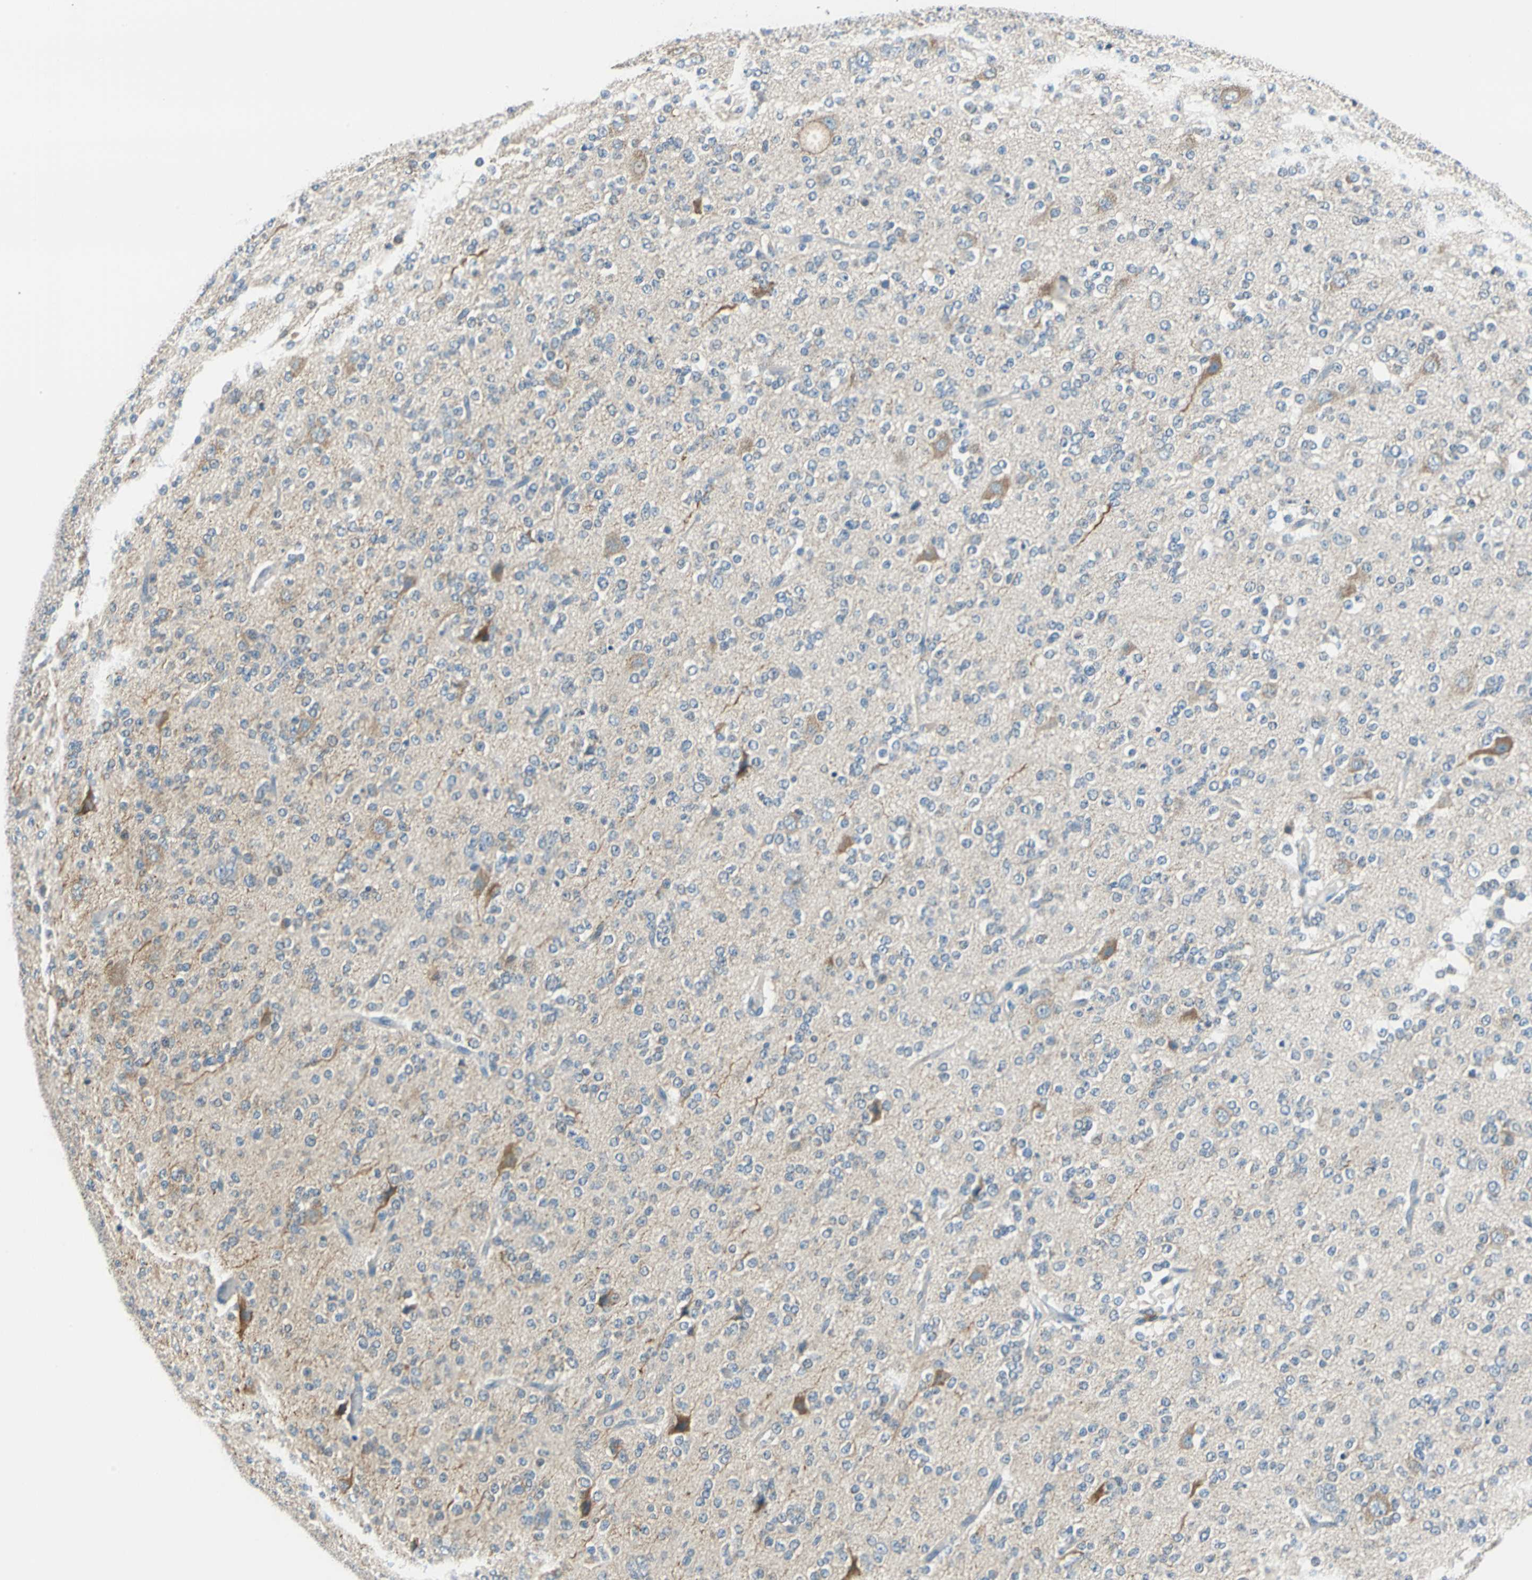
{"staining": {"intensity": "weak", "quantity": ">75%", "location": "cytoplasmic/membranous"}, "tissue": "glioma", "cell_type": "Tumor cells", "image_type": "cancer", "snomed": [{"axis": "morphology", "description": "Glioma, malignant, Low grade"}, {"axis": "topography", "description": "Brain"}], "caption": "The image exhibits immunohistochemical staining of low-grade glioma (malignant). There is weak cytoplasmic/membranous positivity is present in approximately >75% of tumor cells.", "gene": "CPA3", "patient": {"sex": "male", "age": 38}}